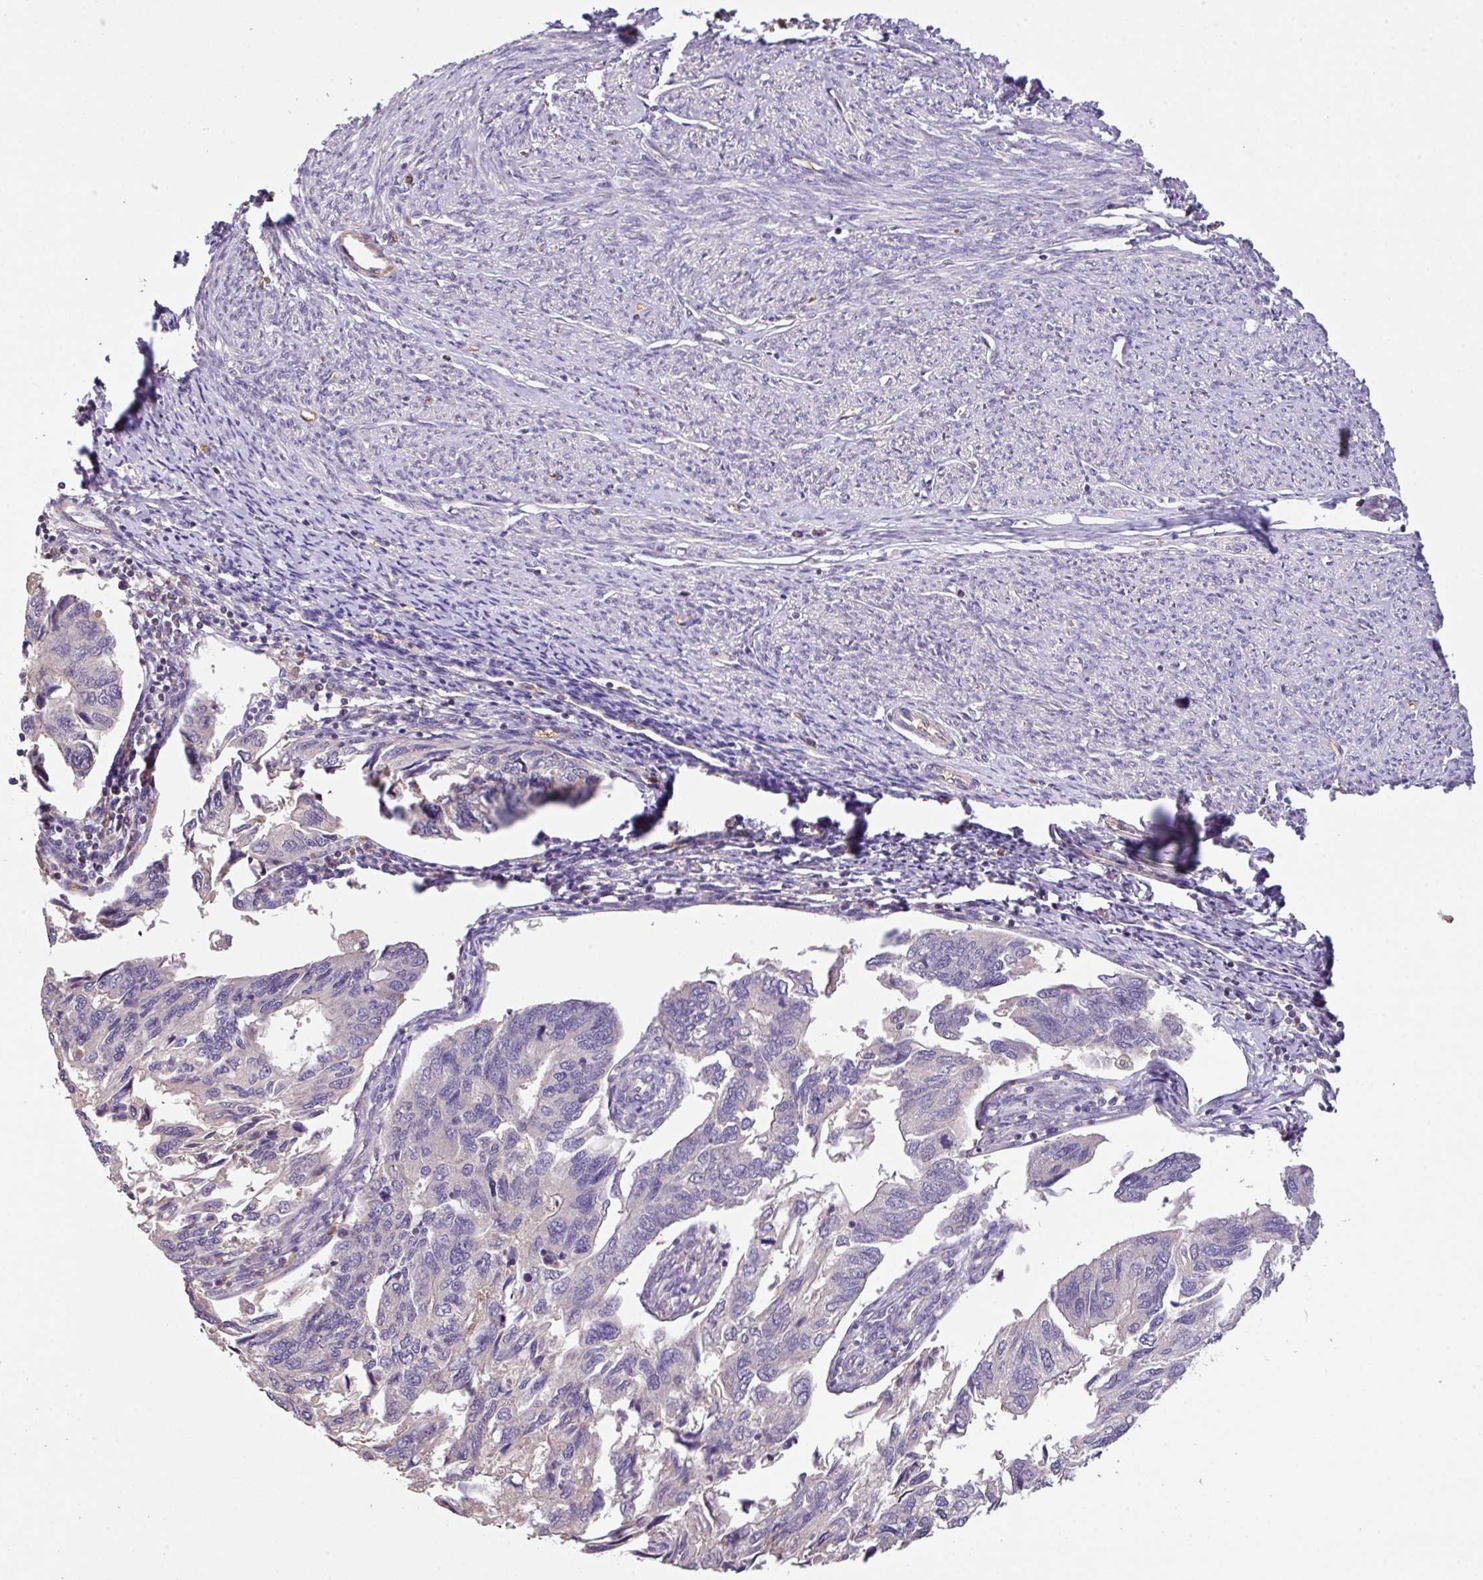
{"staining": {"intensity": "negative", "quantity": "none", "location": "none"}, "tissue": "endometrial cancer", "cell_type": "Tumor cells", "image_type": "cancer", "snomed": [{"axis": "morphology", "description": "Carcinoma, NOS"}, {"axis": "topography", "description": "Uterus"}], "caption": "The immunohistochemistry photomicrograph has no significant staining in tumor cells of endometrial cancer (carcinoma) tissue.", "gene": "C1QTNF9B", "patient": {"sex": "female", "age": 76}}